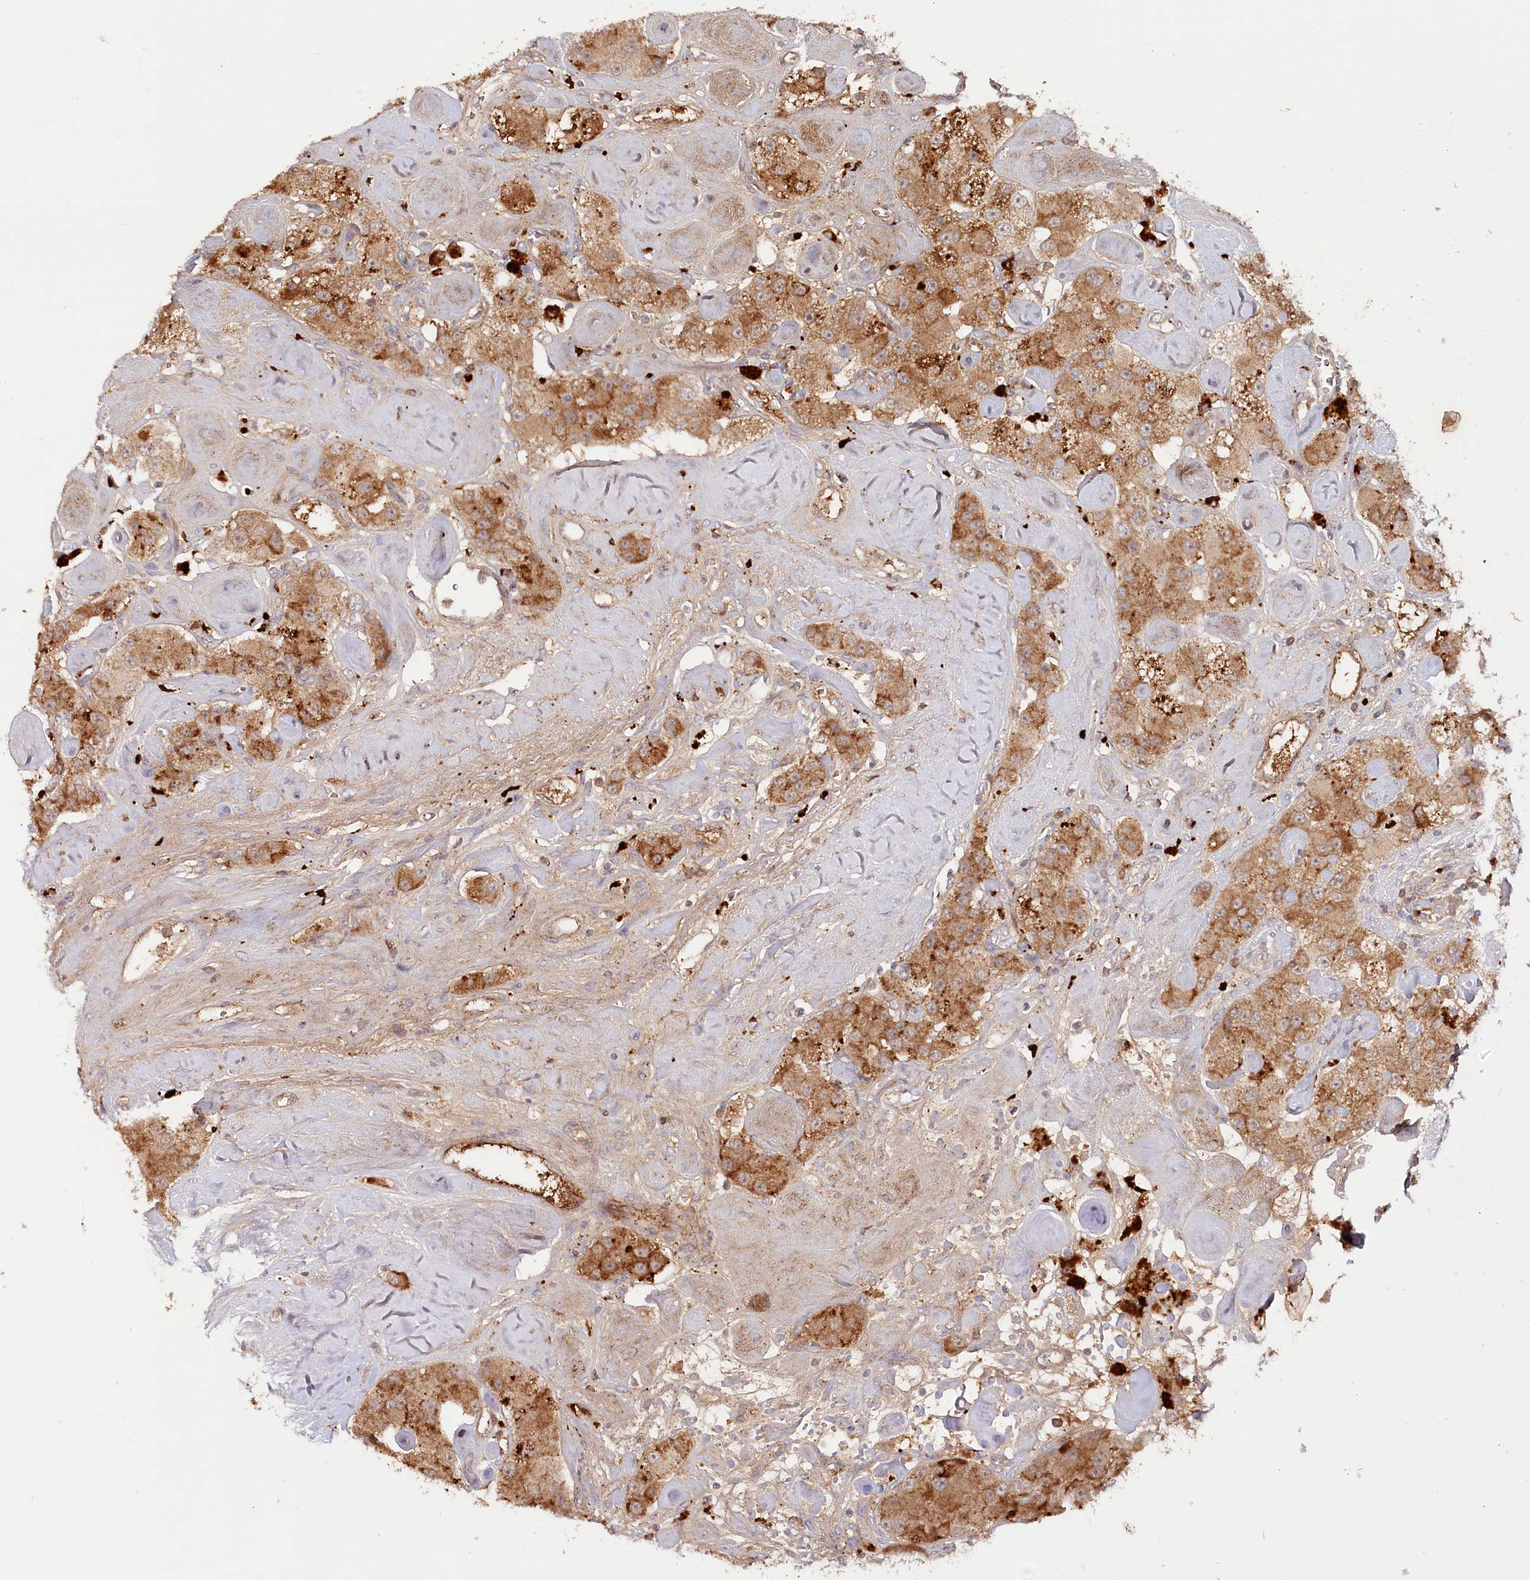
{"staining": {"intensity": "moderate", "quantity": ">75%", "location": "cytoplasmic/membranous"}, "tissue": "carcinoid", "cell_type": "Tumor cells", "image_type": "cancer", "snomed": [{"axis": "morphology", "description": "Carcinoid, malignant, NOS"}, {"axis": "topography", "description": "Pancreas"}], "caption": "IHC (DAB) staining of human carcinoid shows moderate cytoplasmic/membranous protein expression in about >75% of tumor cells.", "gene": "PSAPL1", "patient": {"sex": "male", "age": 41}}